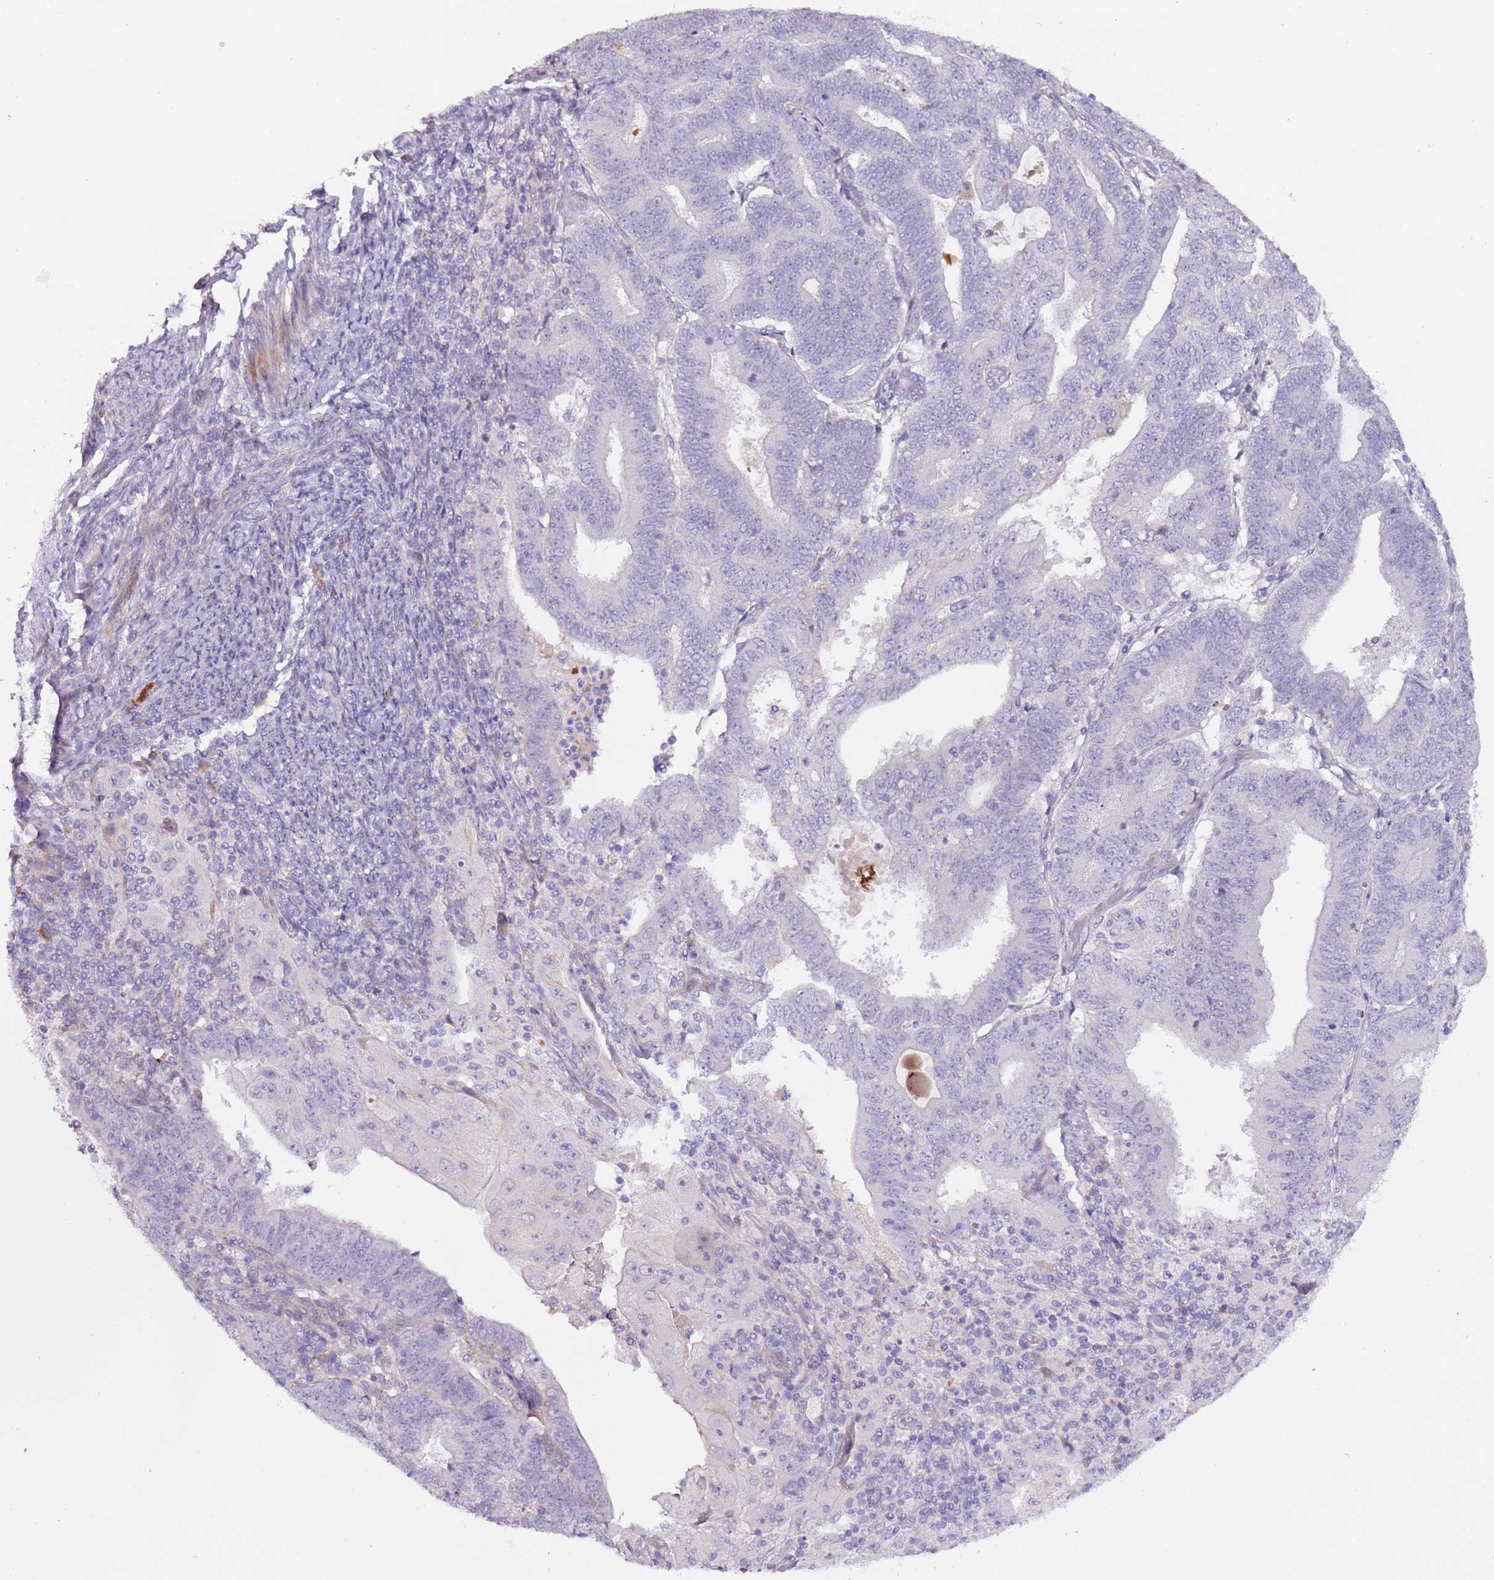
{"staining": {"intensity": "negative", "quantity": "none", "location": "none"}, "tissue": "endometrial cancer", "cell_type": "Tumor cells", "image_type": "cancer", "snomed": [{"axis": "morphology", "description": "Adenocarcinoma, NOS"}, {"axis": "topography", "description": "Endometrium"}], "caption": "A histopathology image of adenocarcinoma (endometrial) stained for a protein exhibits no brown staining in tumor cells. The staining is performed using DAB (3,3'-diaminobenzidine) brown chromogen with nuclei counter-stained in using hematoxylin.", "gene": "NKX2-3", "patient": {"sex": "female", "age": 70}}